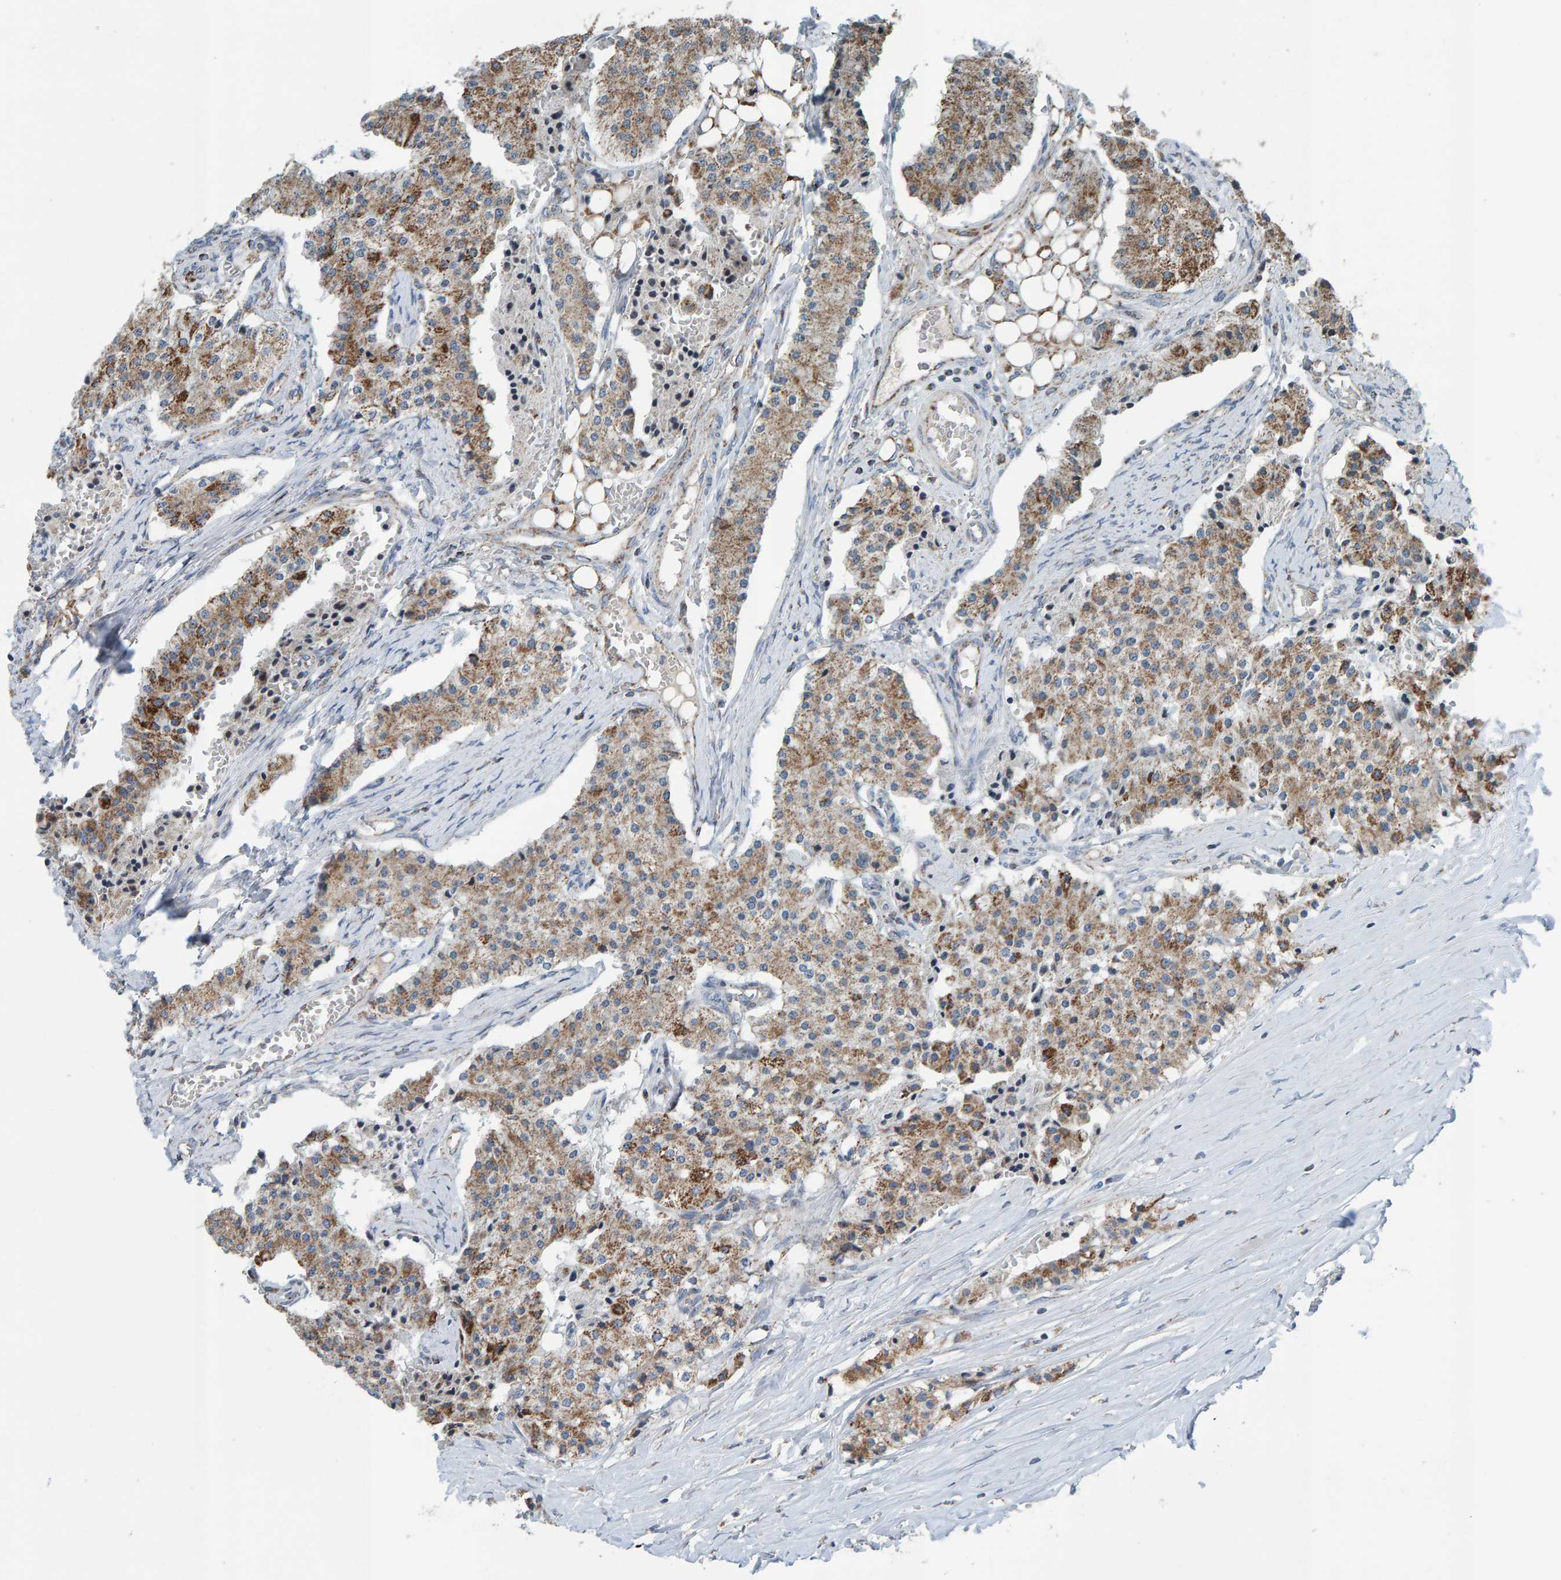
{"staining": {"intensity": "moderate", "quantity": ">75%", "location": "cytoplasmic/membranous"}, "tissue": "carcinoid", "cell_type": "Tumor cells", "image_type": "cancer", "snomed": [{"axis": "morphology", "description": "Carcinoid, malignant, NOS"}, {"axis": "topography", "description": "Colon"}], "caption": "Approximately >75% of tumor cells in malignant carcinoid demonstrate moderate cytoplasmic/membranous protein positivity as visualized by brown immunohistochemical staining.", "gene": "ZNF48", "patient": {"sex": "female", "age": 52}}